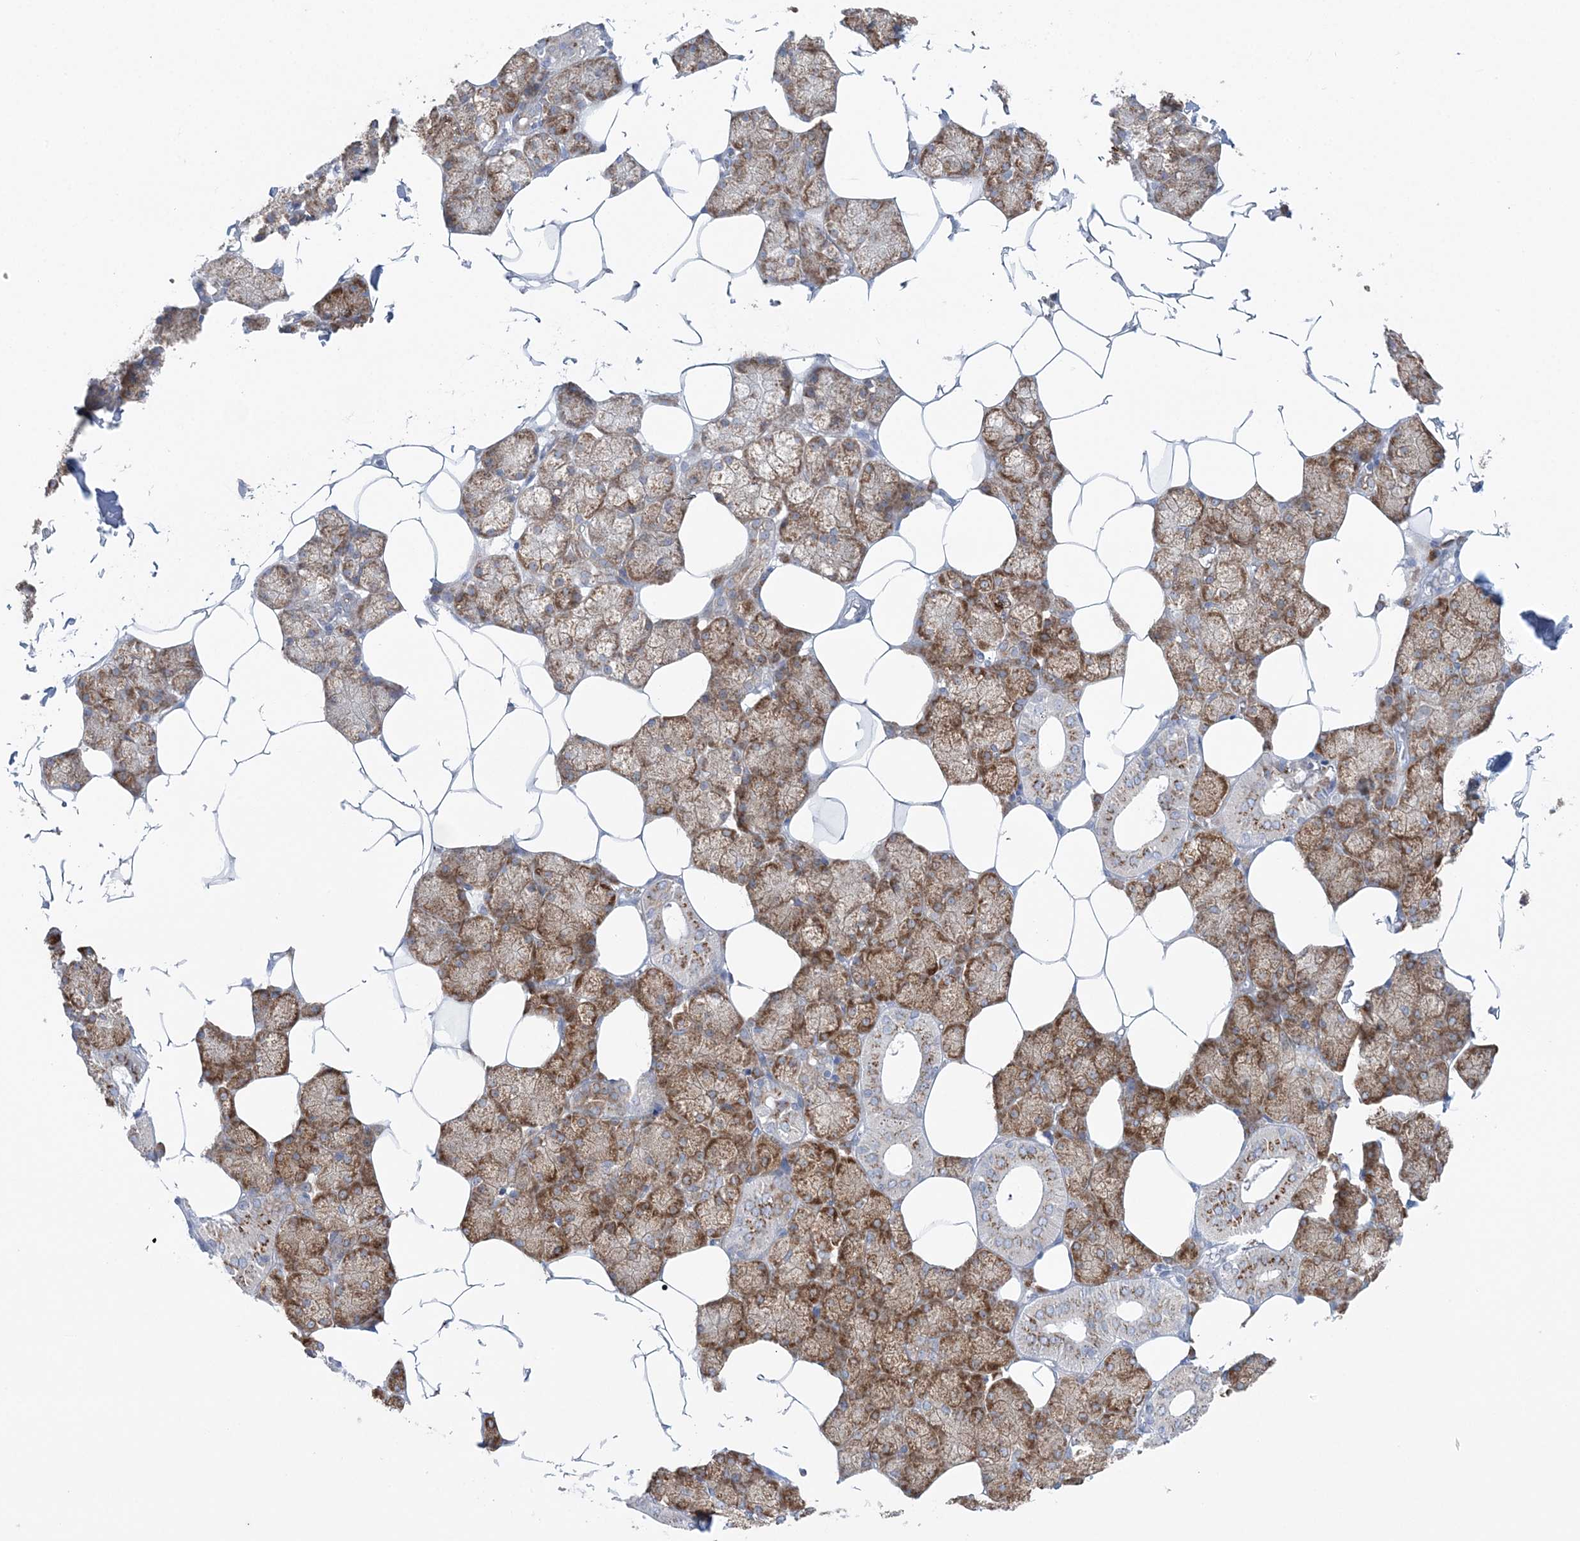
{"staining": {"intensity": "strong", "quantity": "25%-75%", "location": "cytoplasmic/membranous"}, "tissue": "salivary gland", "cell_type": "Glandular cells", "image_type": "normal", "snomed": [{"axis": "morphology", "description": "Normal tissue, NOS"}, {"axis": "topography", "description": "Salivary gland"}], "caption": "Strong cytoplasmic/membranous positivity is identified in about 25%-75% of glandular cells in benign salivary gland. (Brightfield microscopy of DAB IHC at high magnification).", "gene": "TMED10", "patient": {"sex": "male", "age": 62}}